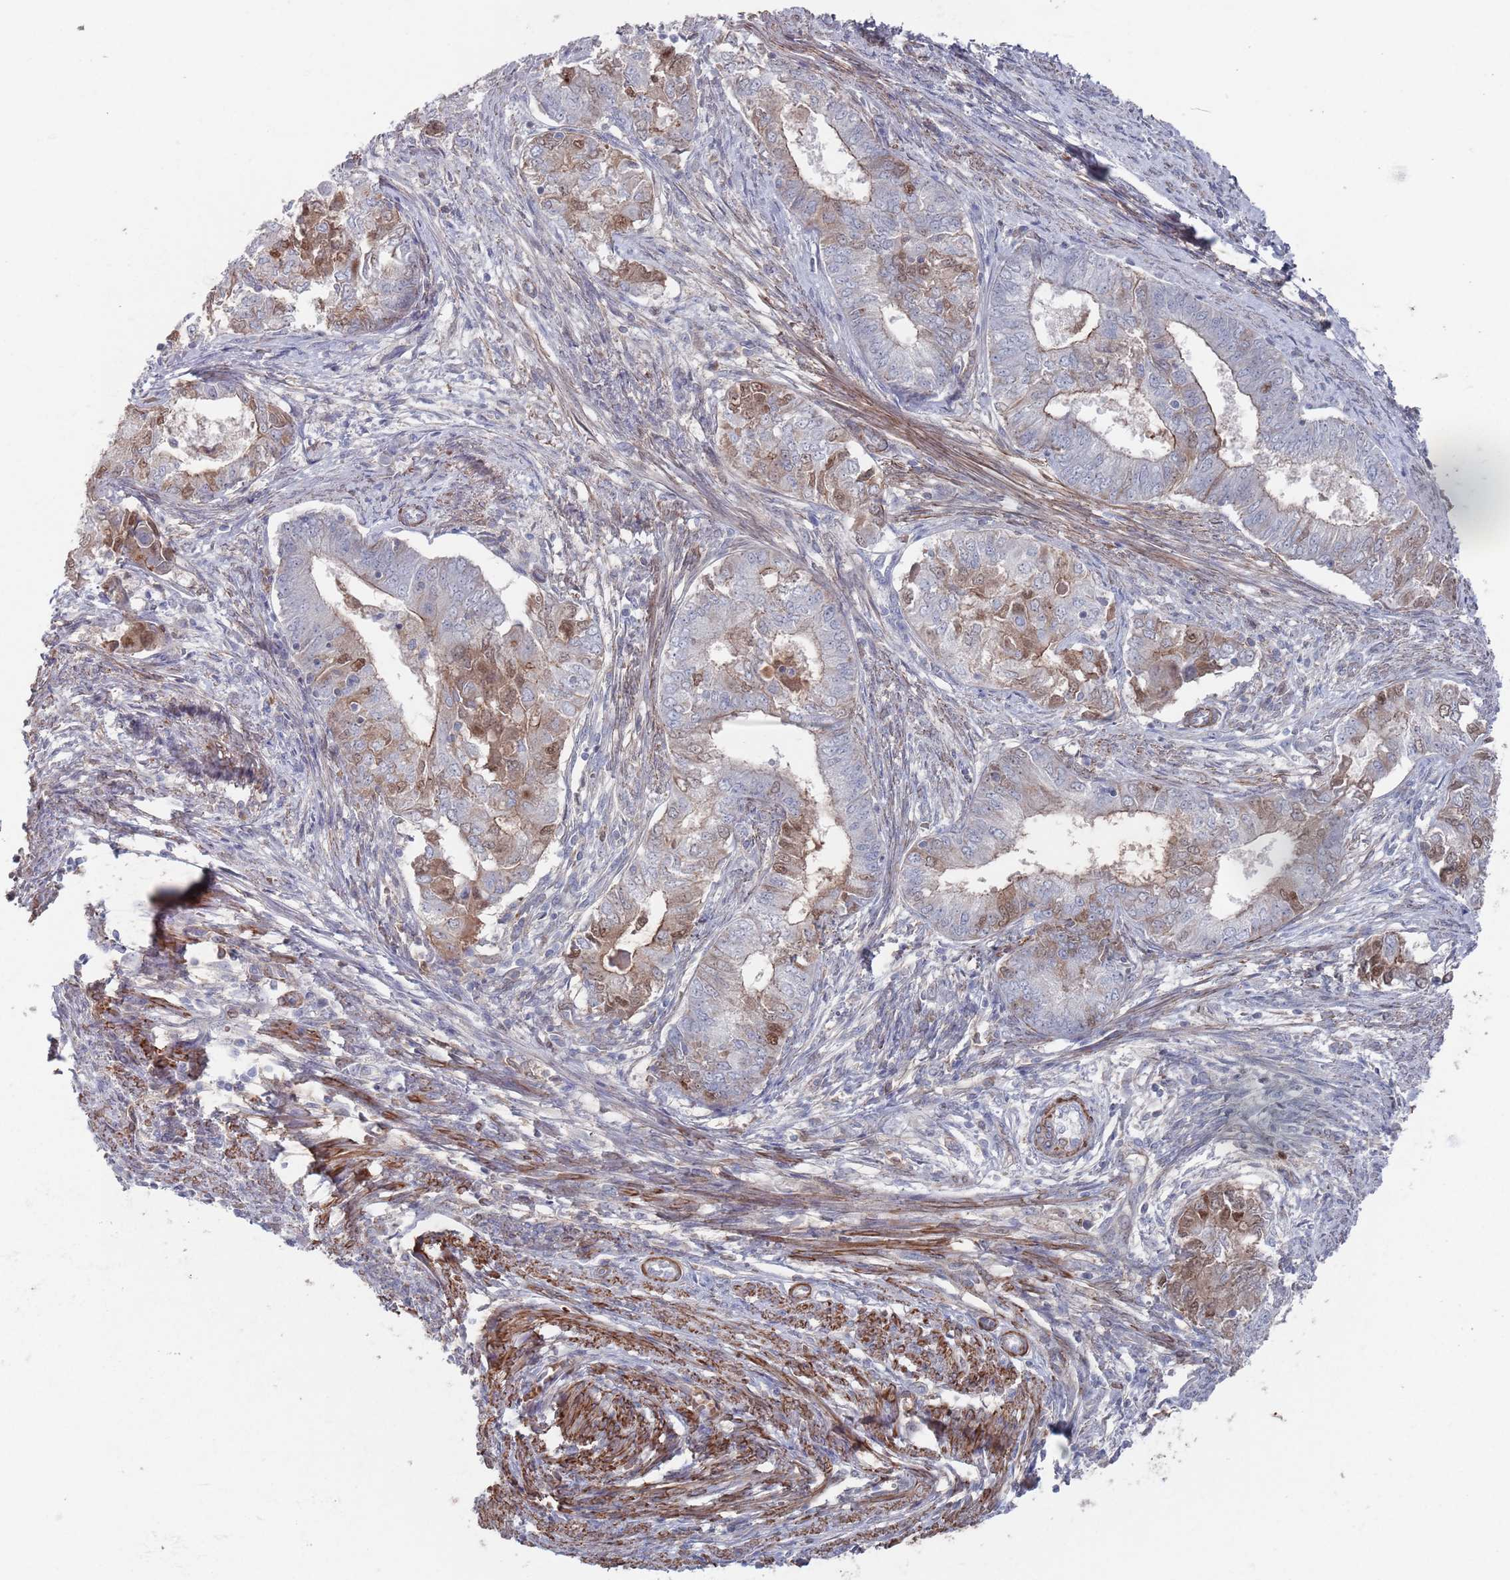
{"staining": {"intensity": "moderate", "quantity": "<25%", "location": "cytoplasmic/membranous"}, "tissue": "endometrial cancer", "cell_type": "Tumor cells", "image_type": "cancer", "snomed": [{"axis": "morphology", "description": "Adenocarcinoma, NOS"}, {"axis": "topography", "description": "Endometrium"}], "caption": "This is a micrograph of immunohistochemistry (IHC) staining of endometrial cancer (adenocarcinoma), which shows moderate staining in the cytoplasmic/membranous of tumor cells.", "gene": "PLEKHA4", "patient": {"sex": "female", "age": 62}}